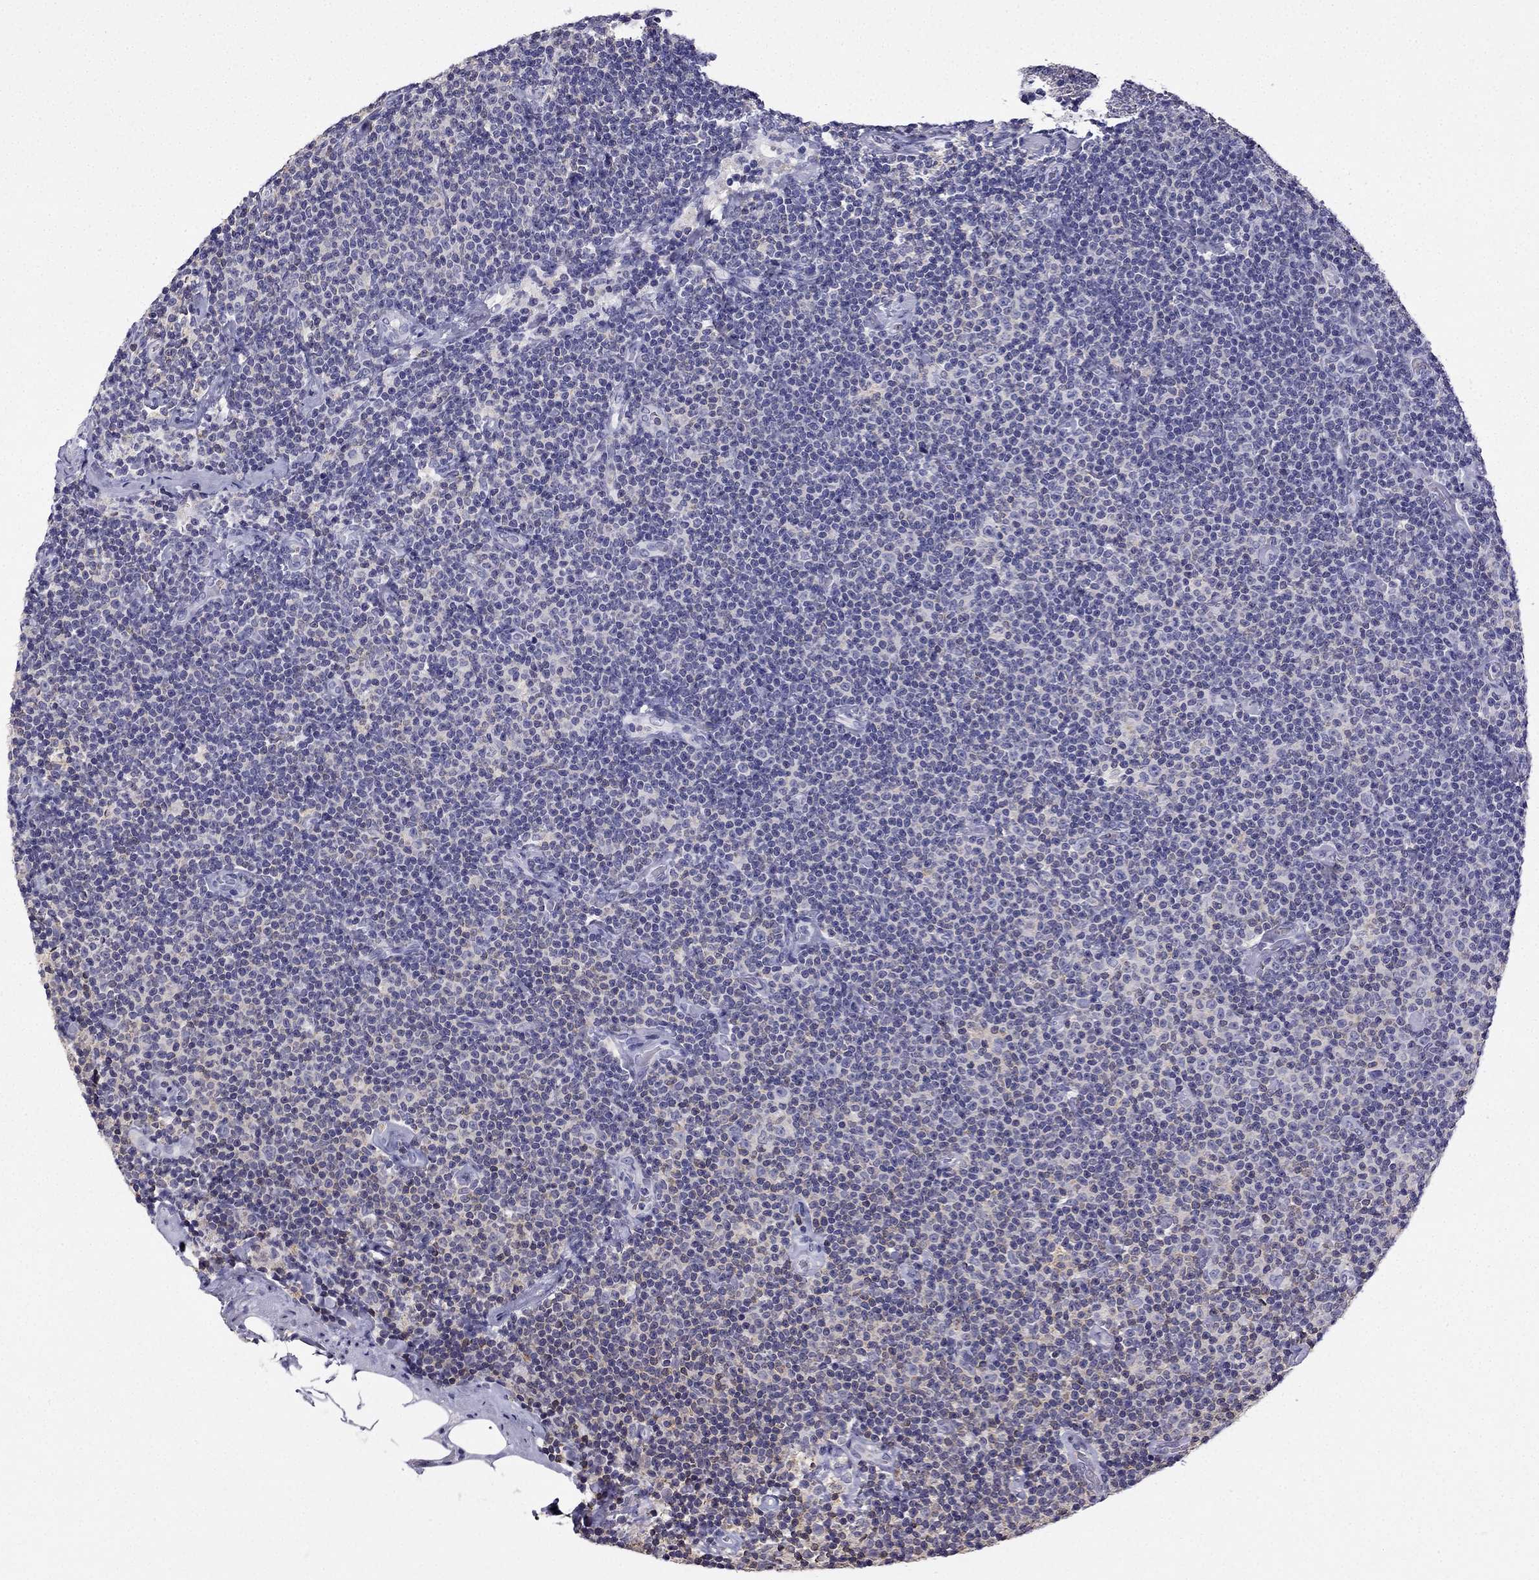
{"staining": {"intensity": "negative", "quantity": "none", "location": "none"}, "tissue": "lymphoma", "cell_type": "Tumor cells", "image_type": "cancer", "snomed": [{"axis": "morphology", "description": "Malignant lymphoma, non-Hodgkin's type, Low grade"}, {"axis": "topography", "description": "Lymph node"}], "caption": "Histopathology image shows no significant protein positivity in tumor cells of low-grade malignant lymphoma, non-Hodgkin's type.", "gene": "CCK", "patient": {"sex": "male", "age": 81}}